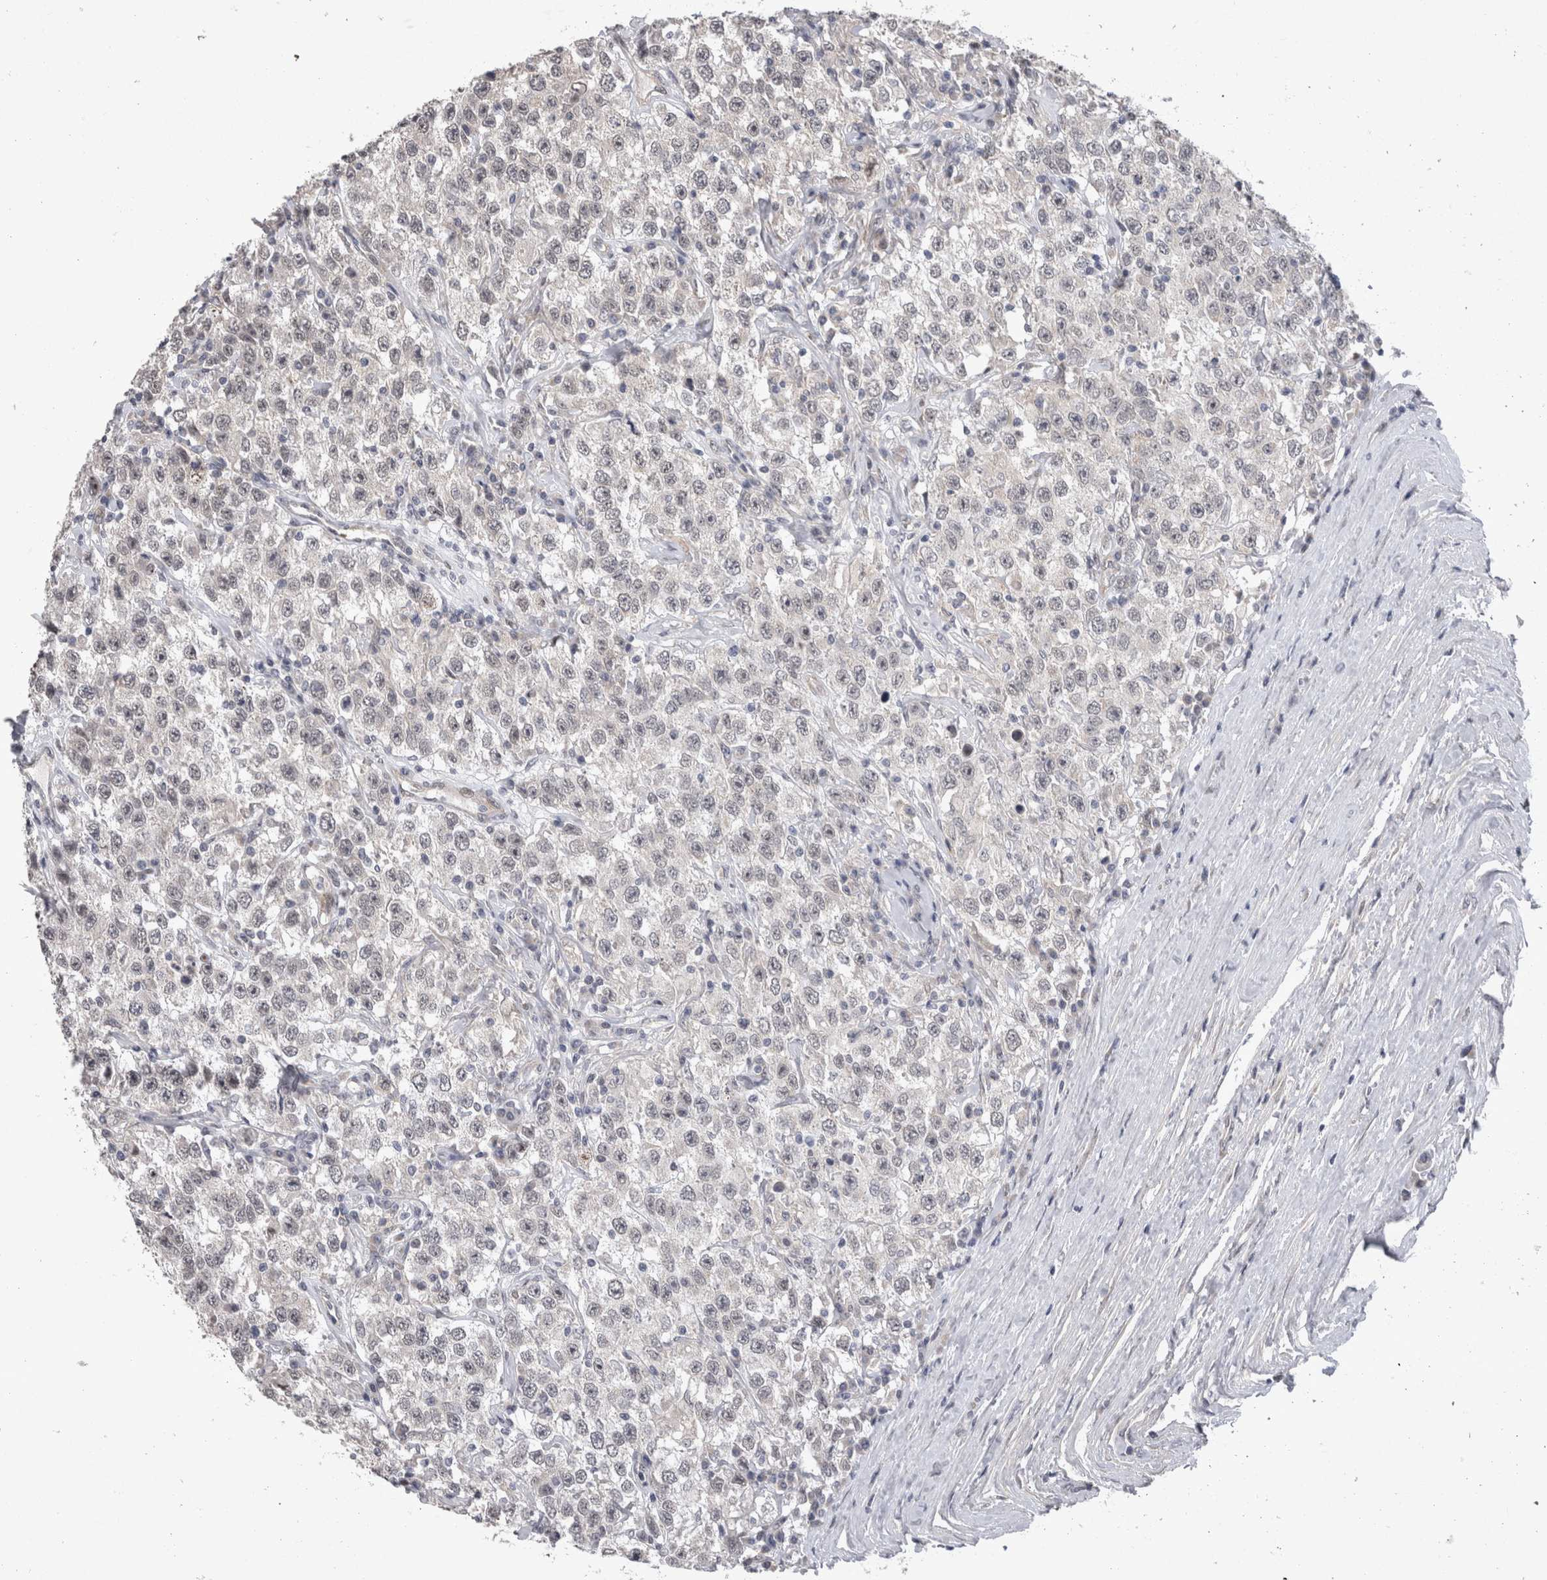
{"staining": {"intensity": "negative", "quantity": "none", "location": "none"}, "tissue": "testis cancer", "cell_type": "Tumor cells", "image_type": "cancer", "snomed": [{"axis": "morphology", "description": "Seminoma, NOS"}, {"axis": "topography", "description": "Testis"}], "caption": "Immunohistochemistry (IHC) of testis cancer (seminoma) exhibits no positivity in tumor cells.", "gene": "IFI44", "patient": {"sex": "male", "age": 41}}